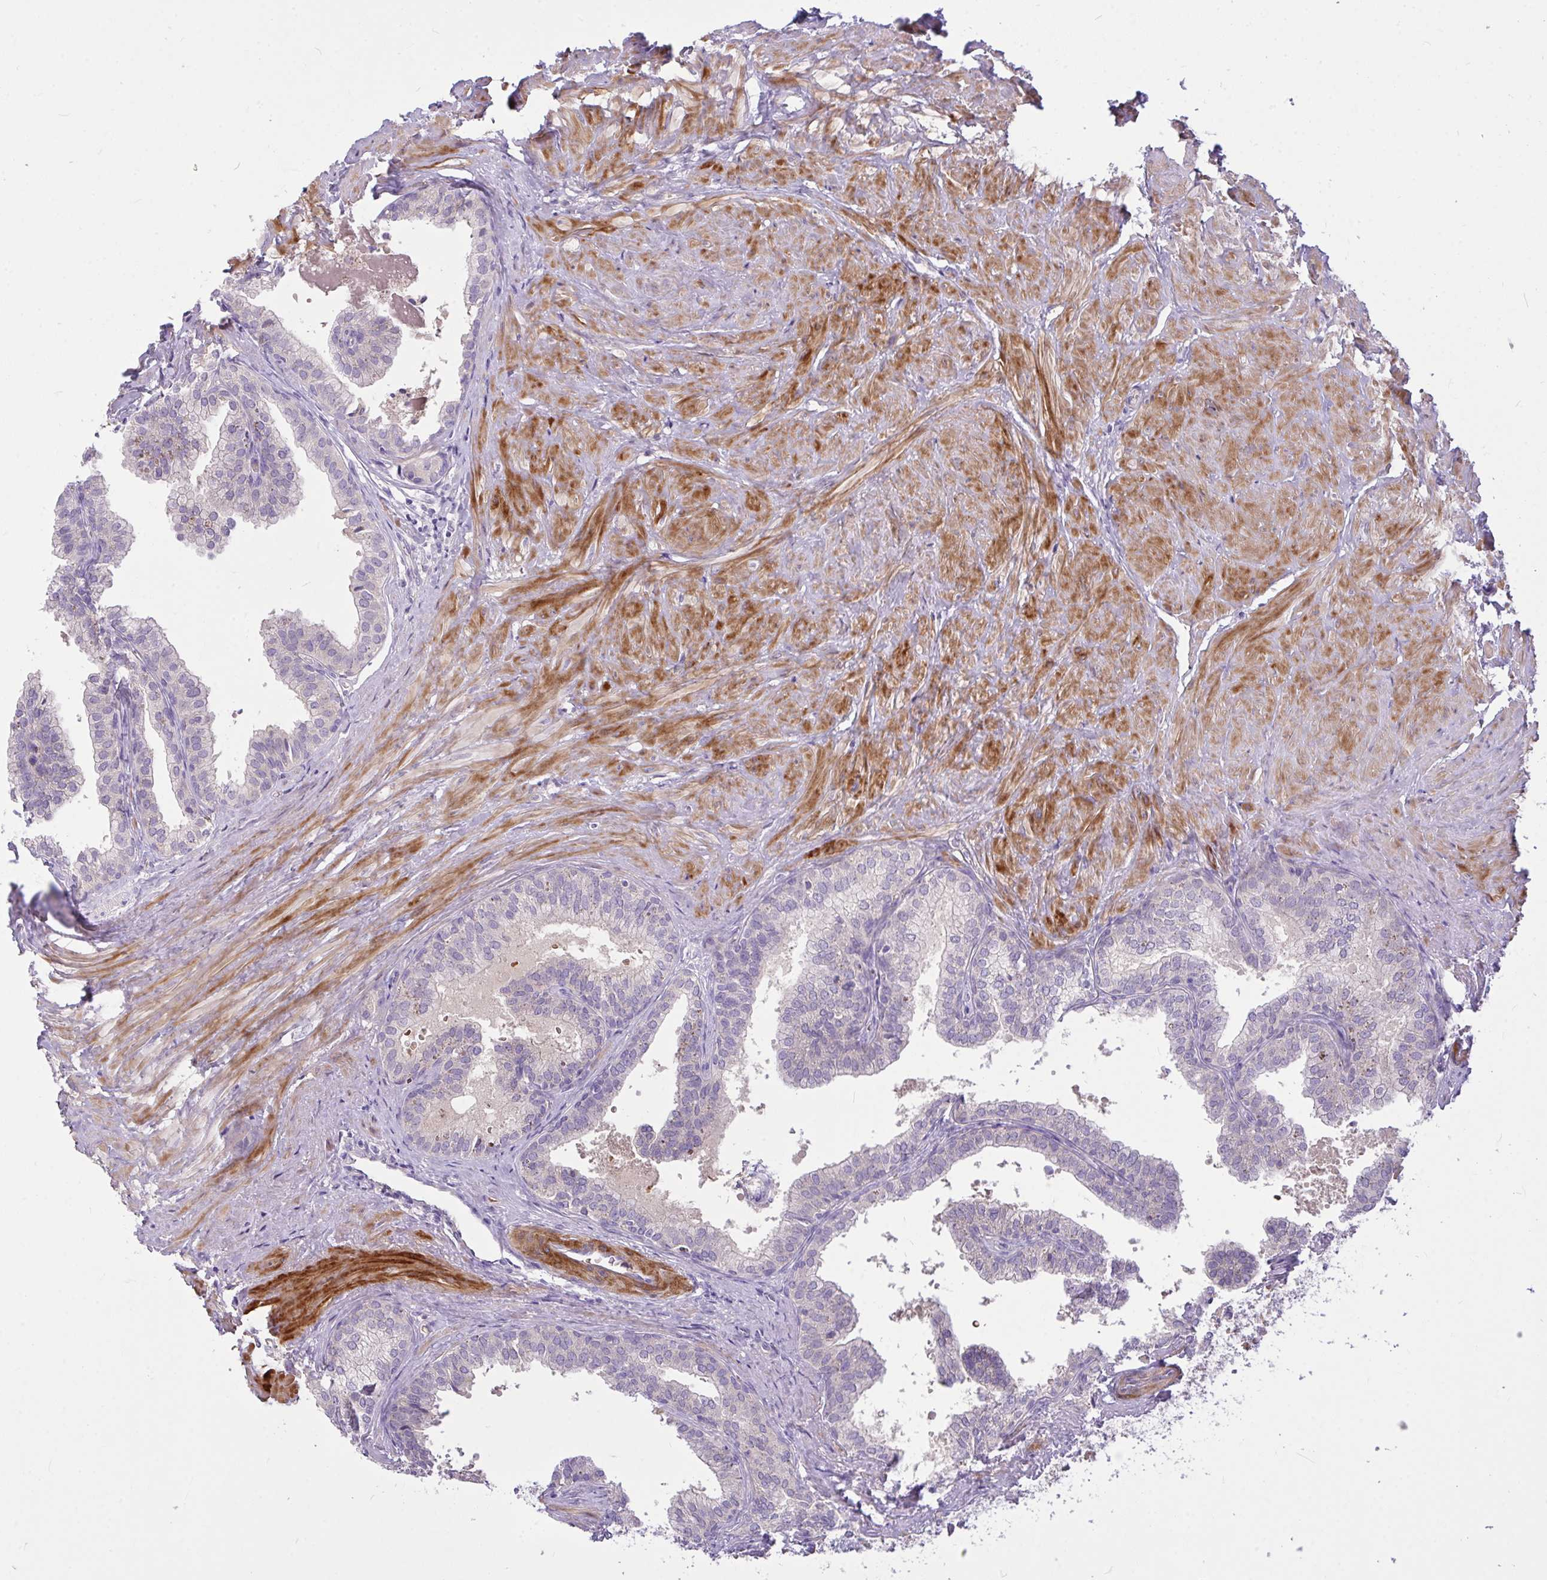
{"staining": {"intensity": "negative", "quantity": "none", "location": "none"}, "tissue": "prostate", "cell_type": "Glandular cells", "image_type": "normal", "snomed": [{"axis": "morphology", "description": "Normal tissue, NOS"}, {"axis": "topography", "description": "Prostate"}, {"axis": "topography", "description": "Peripheral nerve tissue"}], "caption": "Glandular cells show no significant protein positivity in unremarkable prostate. (DAB (3,3'-diaminobenzidine) immunohistochemistry (IHC) visualized using brightfield microscopy, high magnification).", "gene": "MOCS1", "patient": {"sex": "male", "age": 55}}